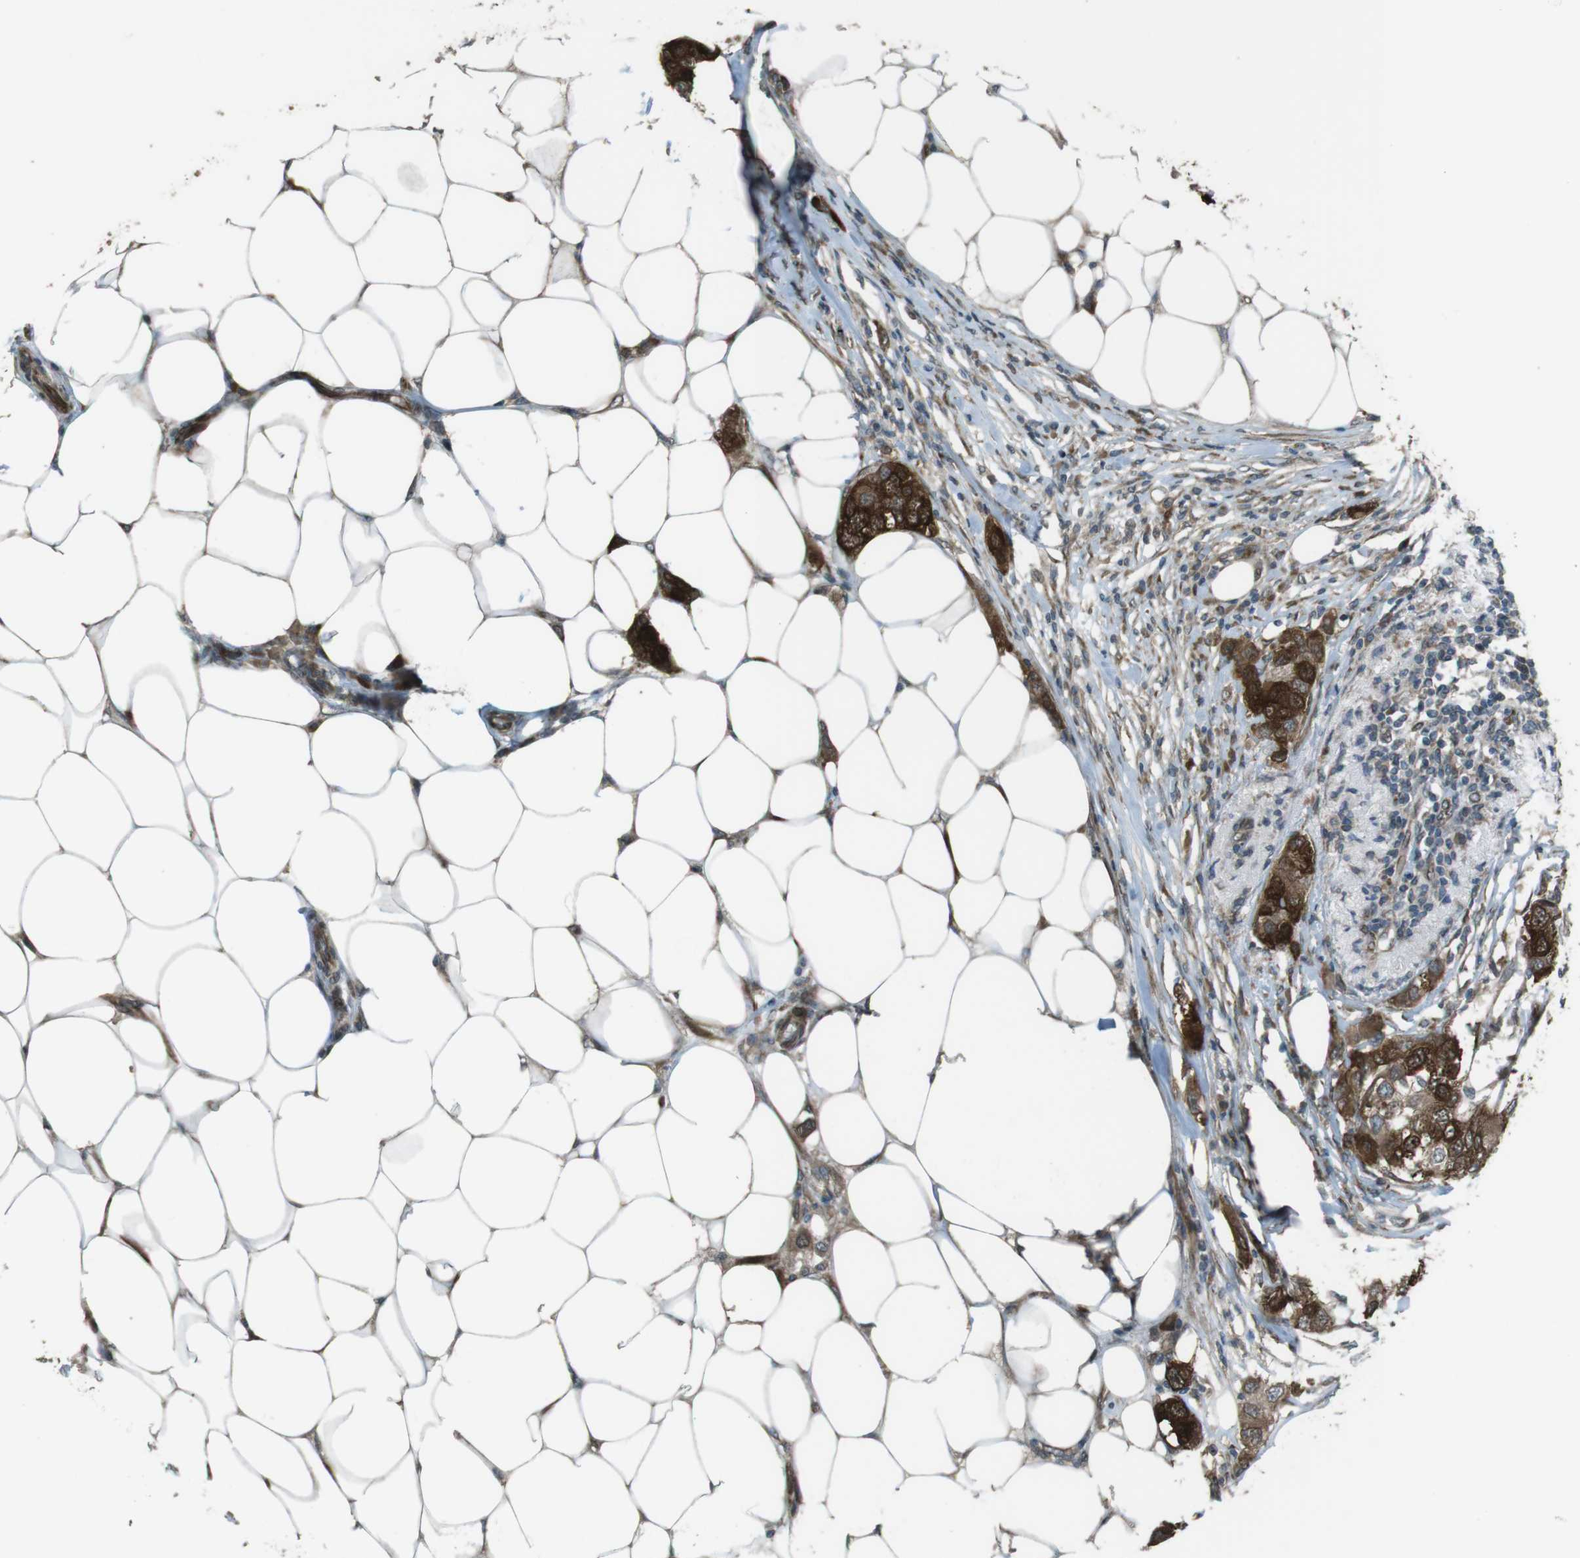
{"staining": {"intensity": "strong", "quantity": ">75%", "location": "cytoplasmic/membranous,nuclear"}, "tissue": "breast cancer", "cell_type": "Tumor cells", "image_type": "cancer", "snomed": [{"axis": "morphology", "description": "Duct carcinoma"}, {"axis": "topography", "description": "Breast"}], "caption": "Immunohistochemical staining of breast intraductal carcinoma exhibits high levels of strong cytoplasmic/membranous and nuclear expression in about >75% of tumor cells.", "gene": "ZNF330", "patient": {"sex": "female", "age": 50}}